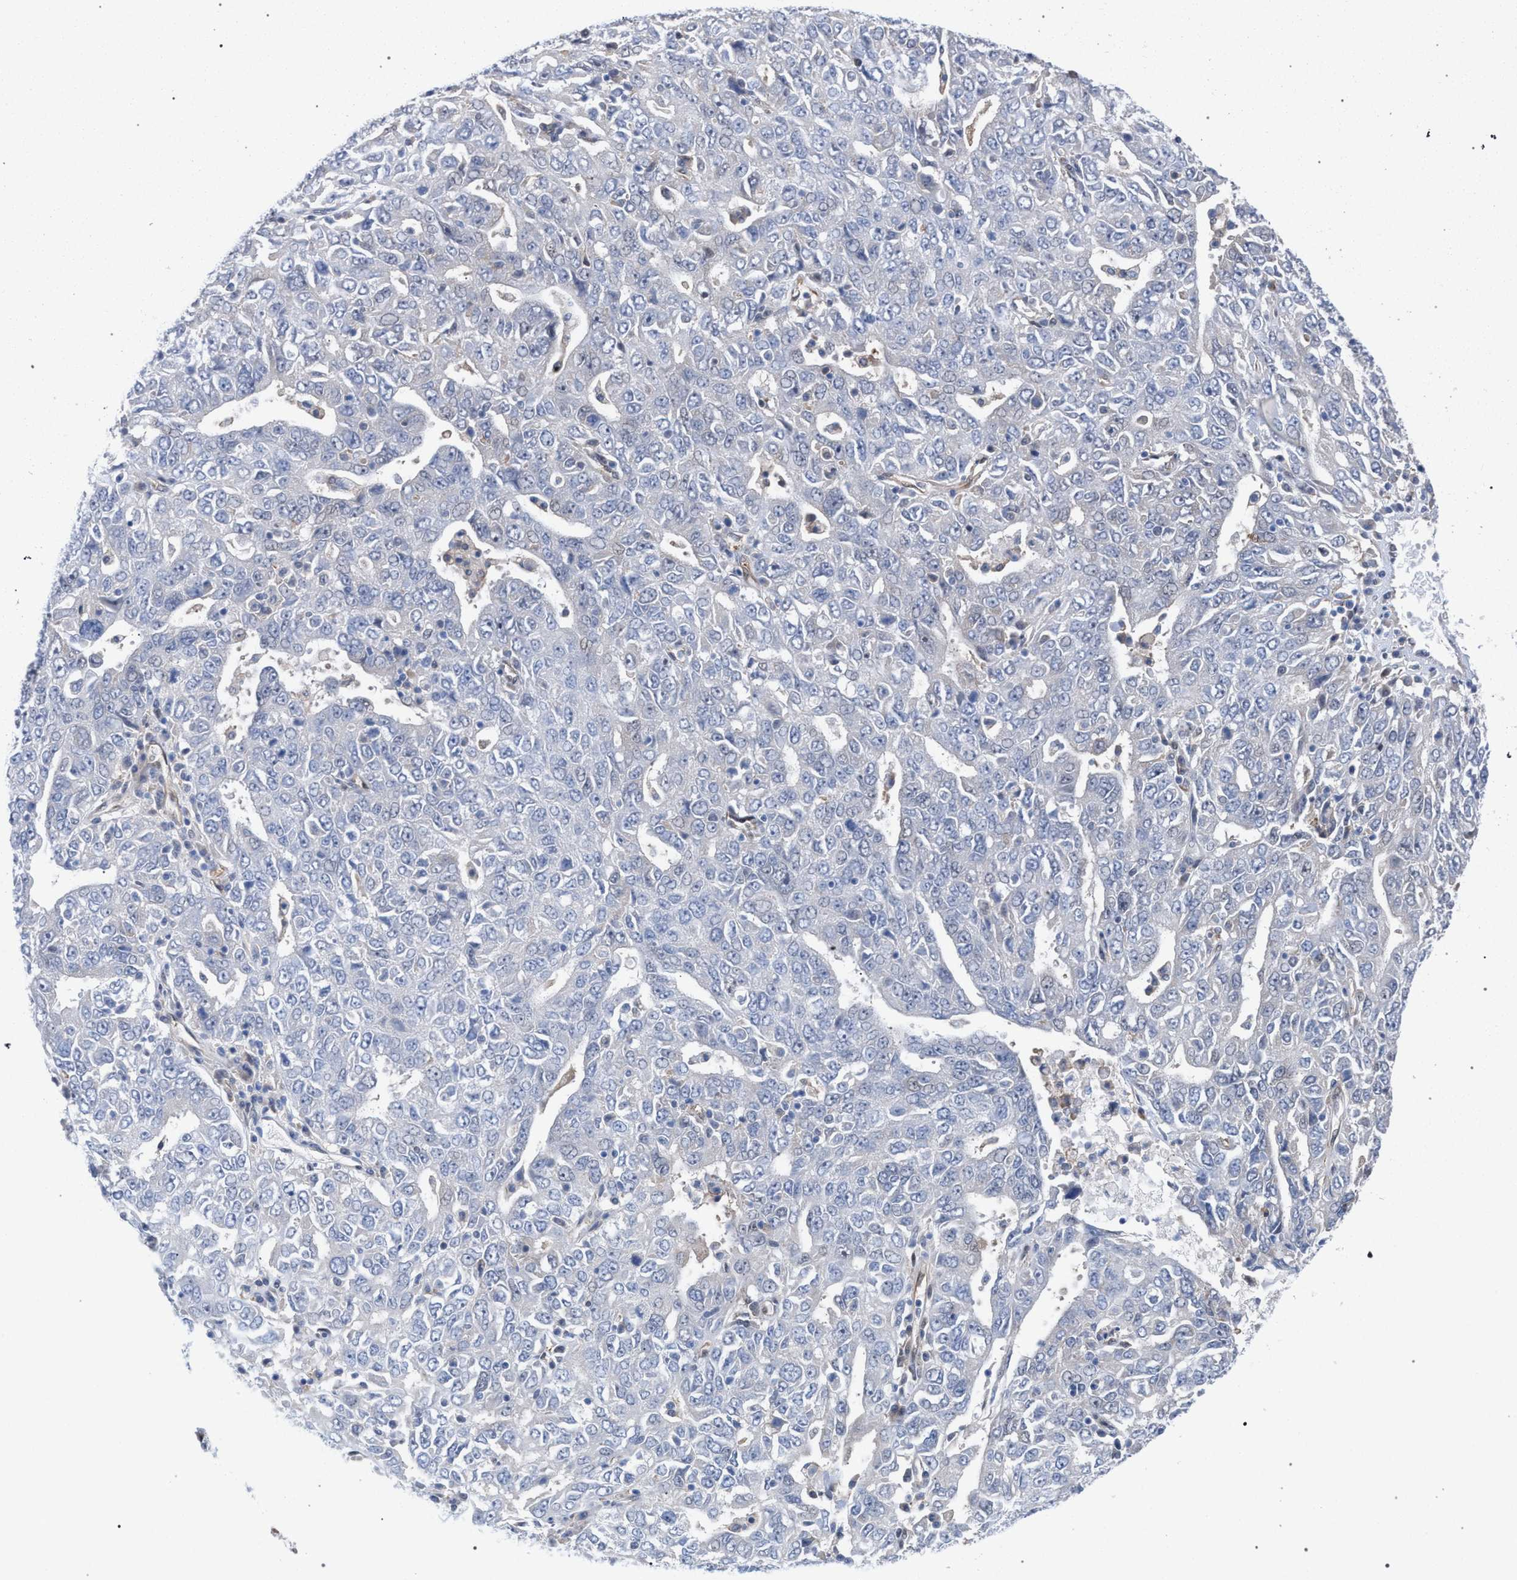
{"staining": {"intensity": "negative", "quantity": "none", "location": "none"}, "tissue": "ovarian cancer", "cell_type": "Tumor cells", "image_type": "cancer", "snomed": [{"axis": "morphology", "description": "Carcinoma, endometroid"}, {"axis": "topography", "description": "Ovary"}], "caption": "High power microscopy micrograph of an IHC micrograph of ovarian cancer, revealing no significant expression in tumor cells.", "gene": "FHOD3", "patient": {"sex": "female", "age": 62}}